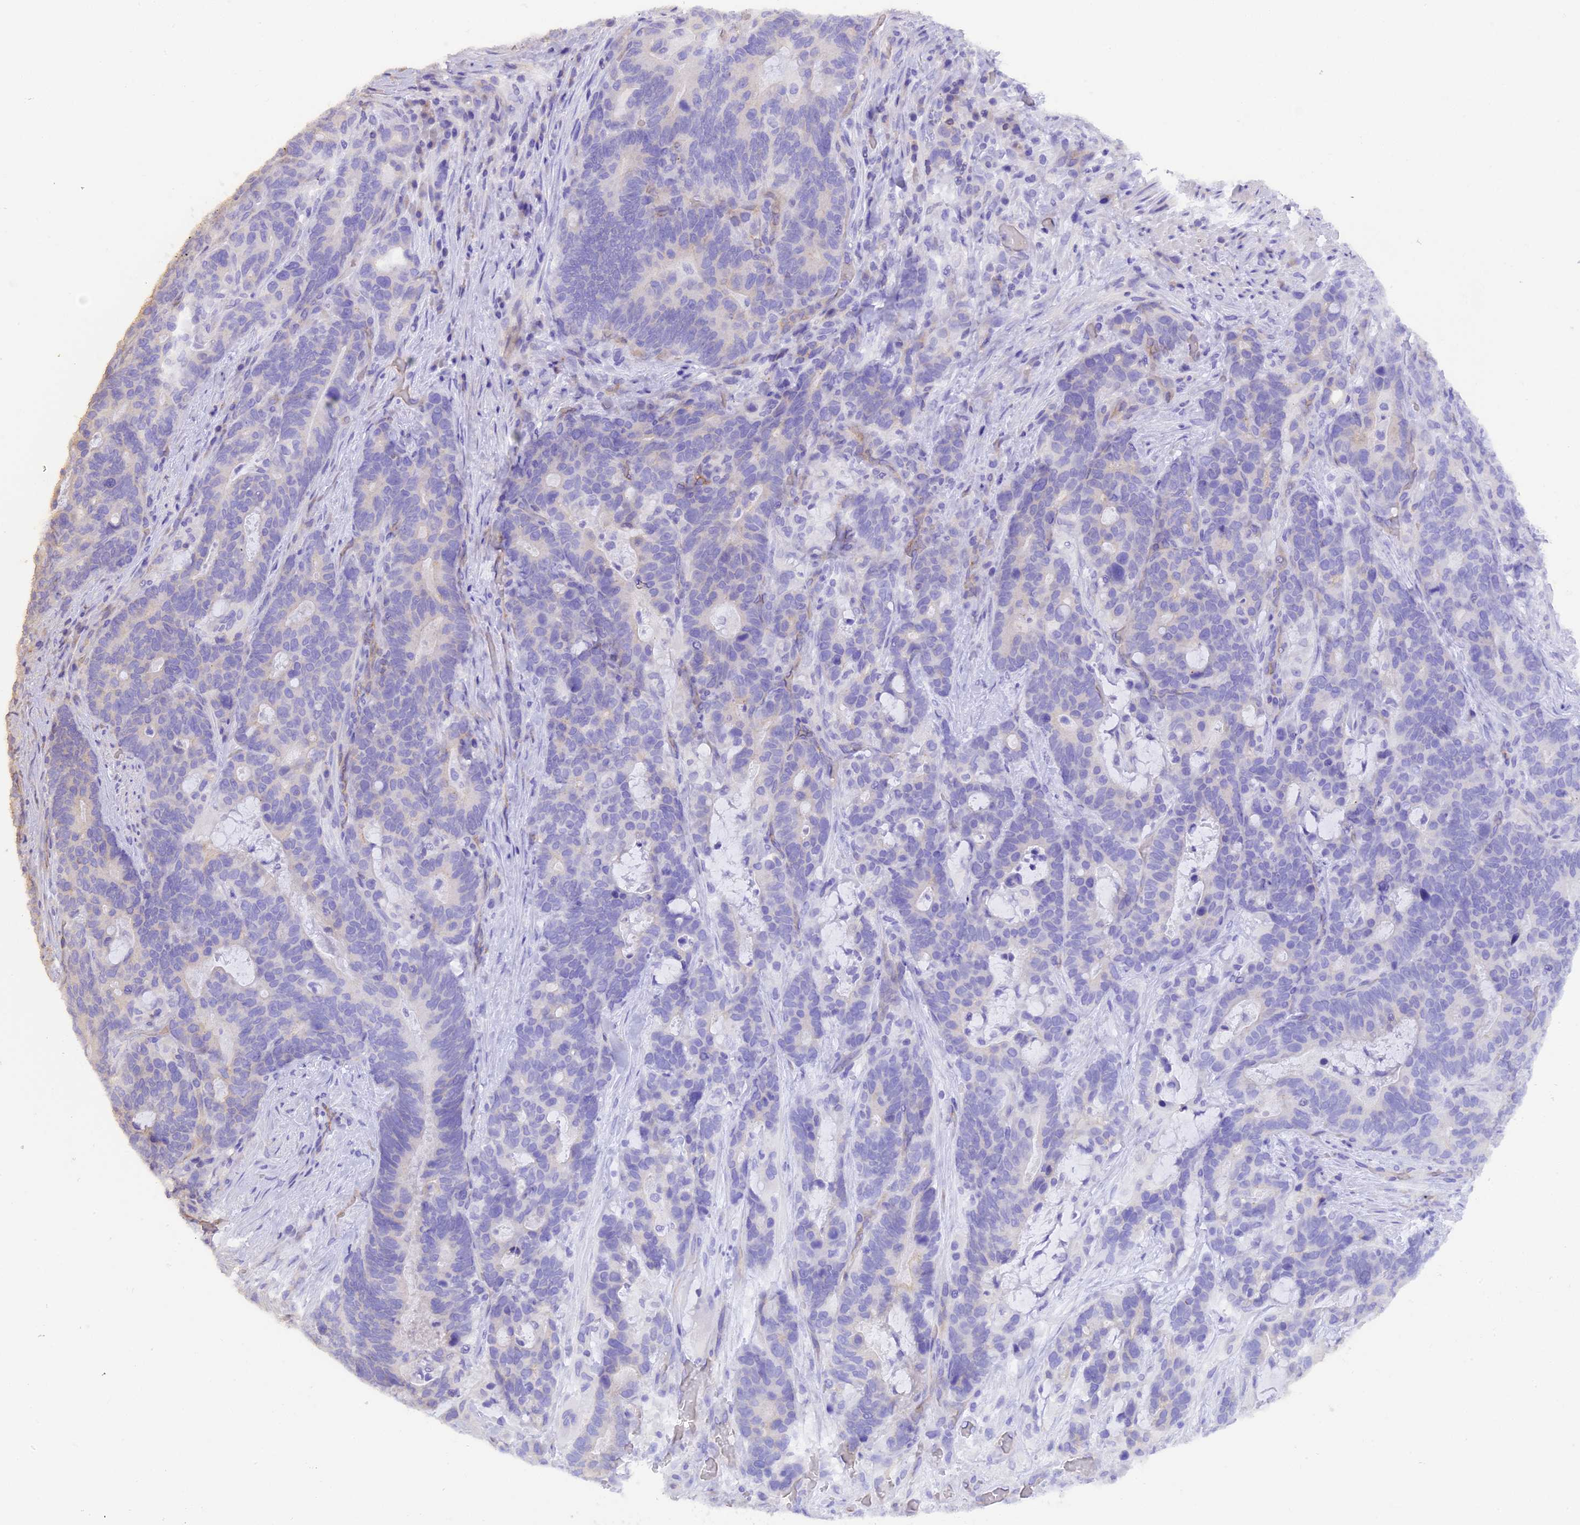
{"staining": {"intensity": "negative", "quantity": "none", "location": "none"}, "tissue": "stomach cancer", "cell_type": "Tumor cells", "image_type": "cancer", "snomed": [{"axis": "morphology", "description": "Normal tissue, NOS"}, {"axis": "morphology", "description": "Adenocarcinoma, NOS"}, {"axis": "topography", "description": "Stomach"}], "caption": "Human adenocarcinoma (stomach) stained for a protein using immunohistochemistry shows no staining in tumor cells.", "gene": "FAM193A", "patient": {"sex": "female", "age": 64}}